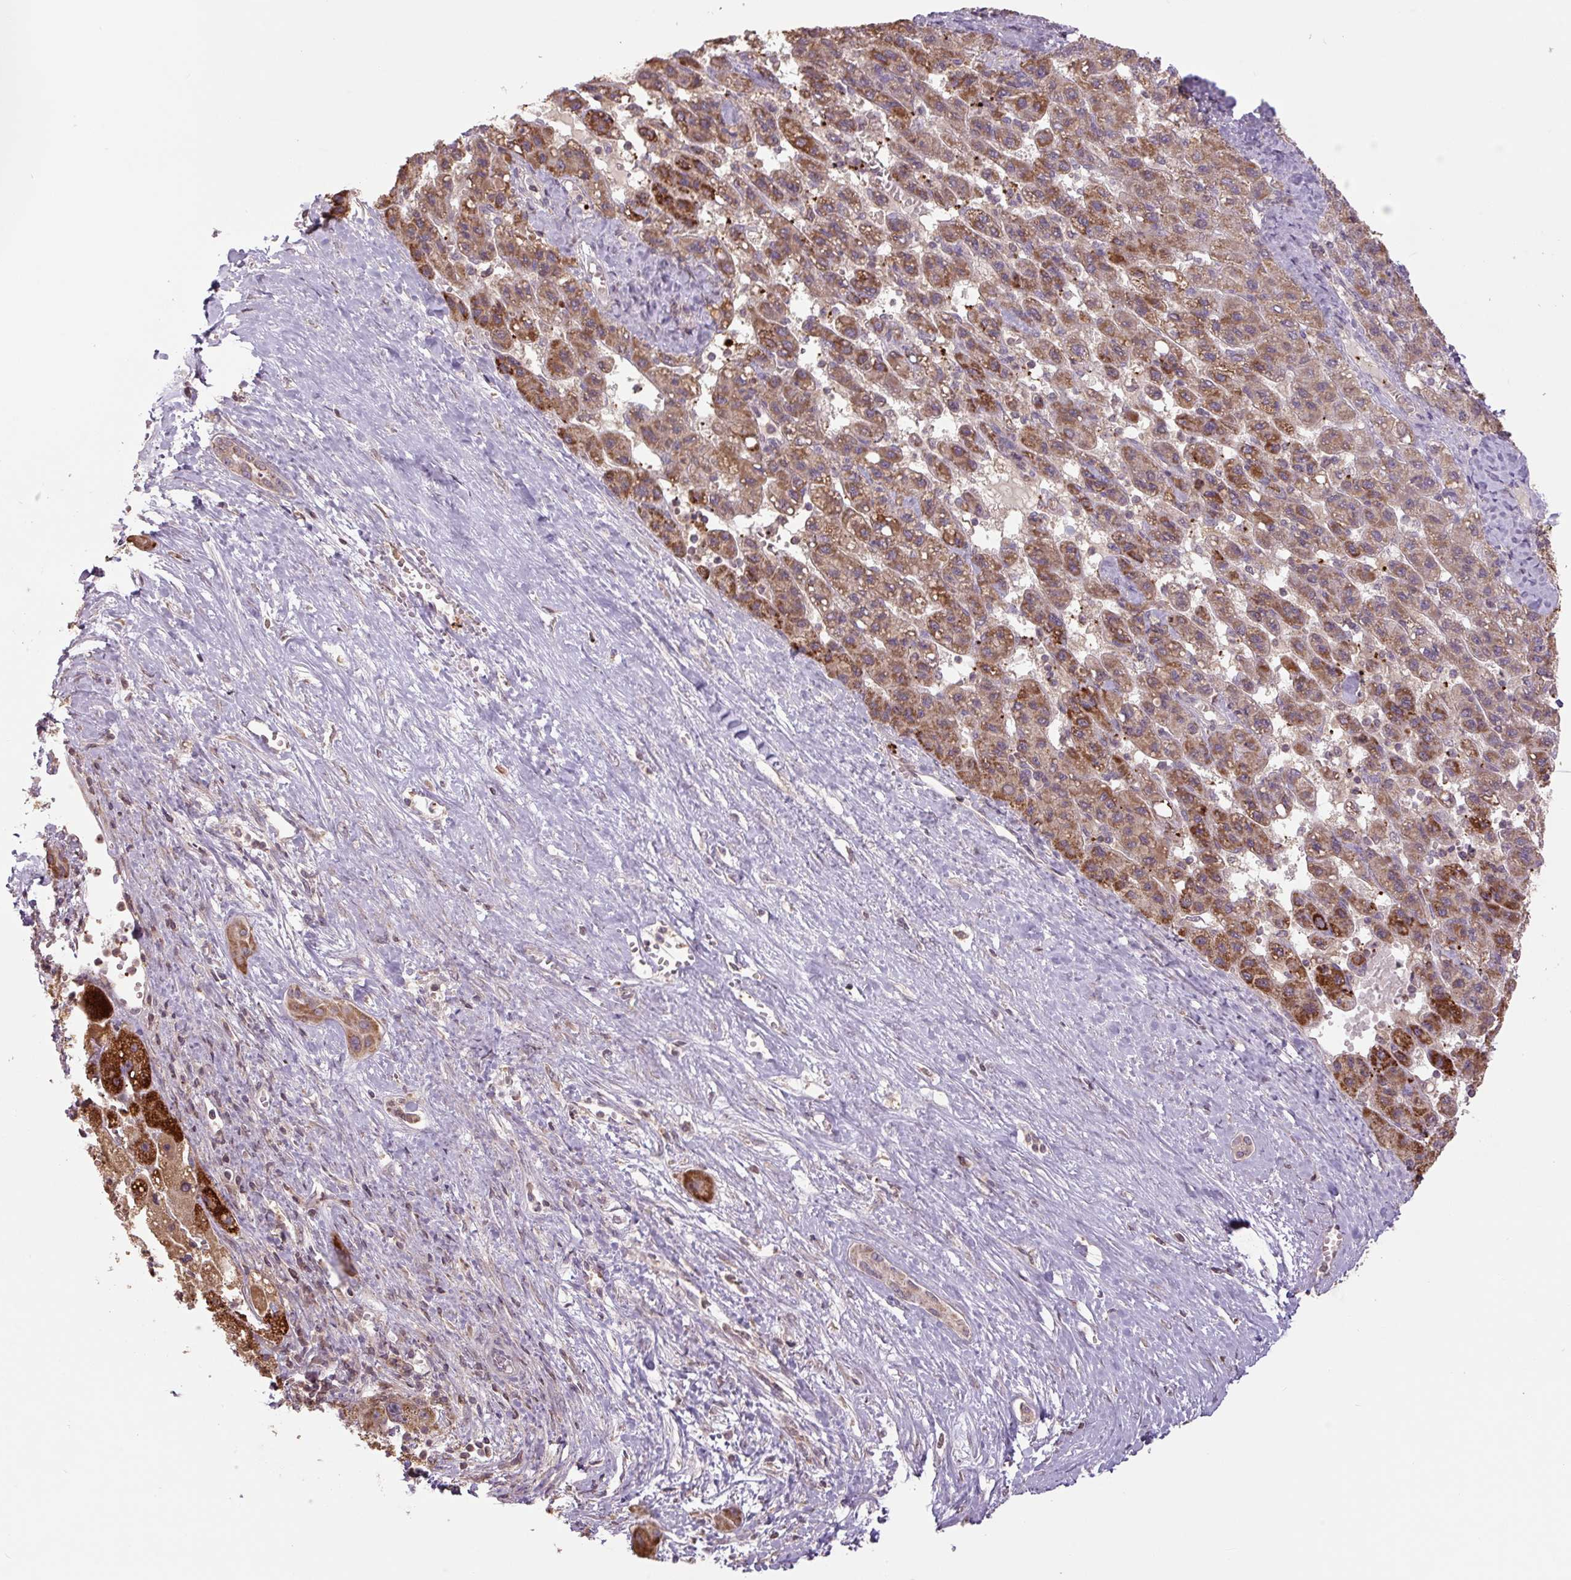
{"staining": {"intensity": "moderate", "quantity": ">75%", "location": "cytoplasmic/membranous"}, "tissue": "liver cancer", "cell_type": "Tumor cells", "image_type": "cancer", "snomed": [{"axis": "morphology", "description": "Carcinoma, Hepatocellular, NOS"}, {"axis": "topography", "description": "Liver"}], "caption": "DAB (3,3'-diaminobenzidine) immunohistochemical staining of human liver cancer (hepatocellular carcinoma) shows moderate cytoplasmic/membranous protein positivity in about >75% of tumor cells.", "gene": "TMEM160", "patient": {"sex": "female", "age": 82}}